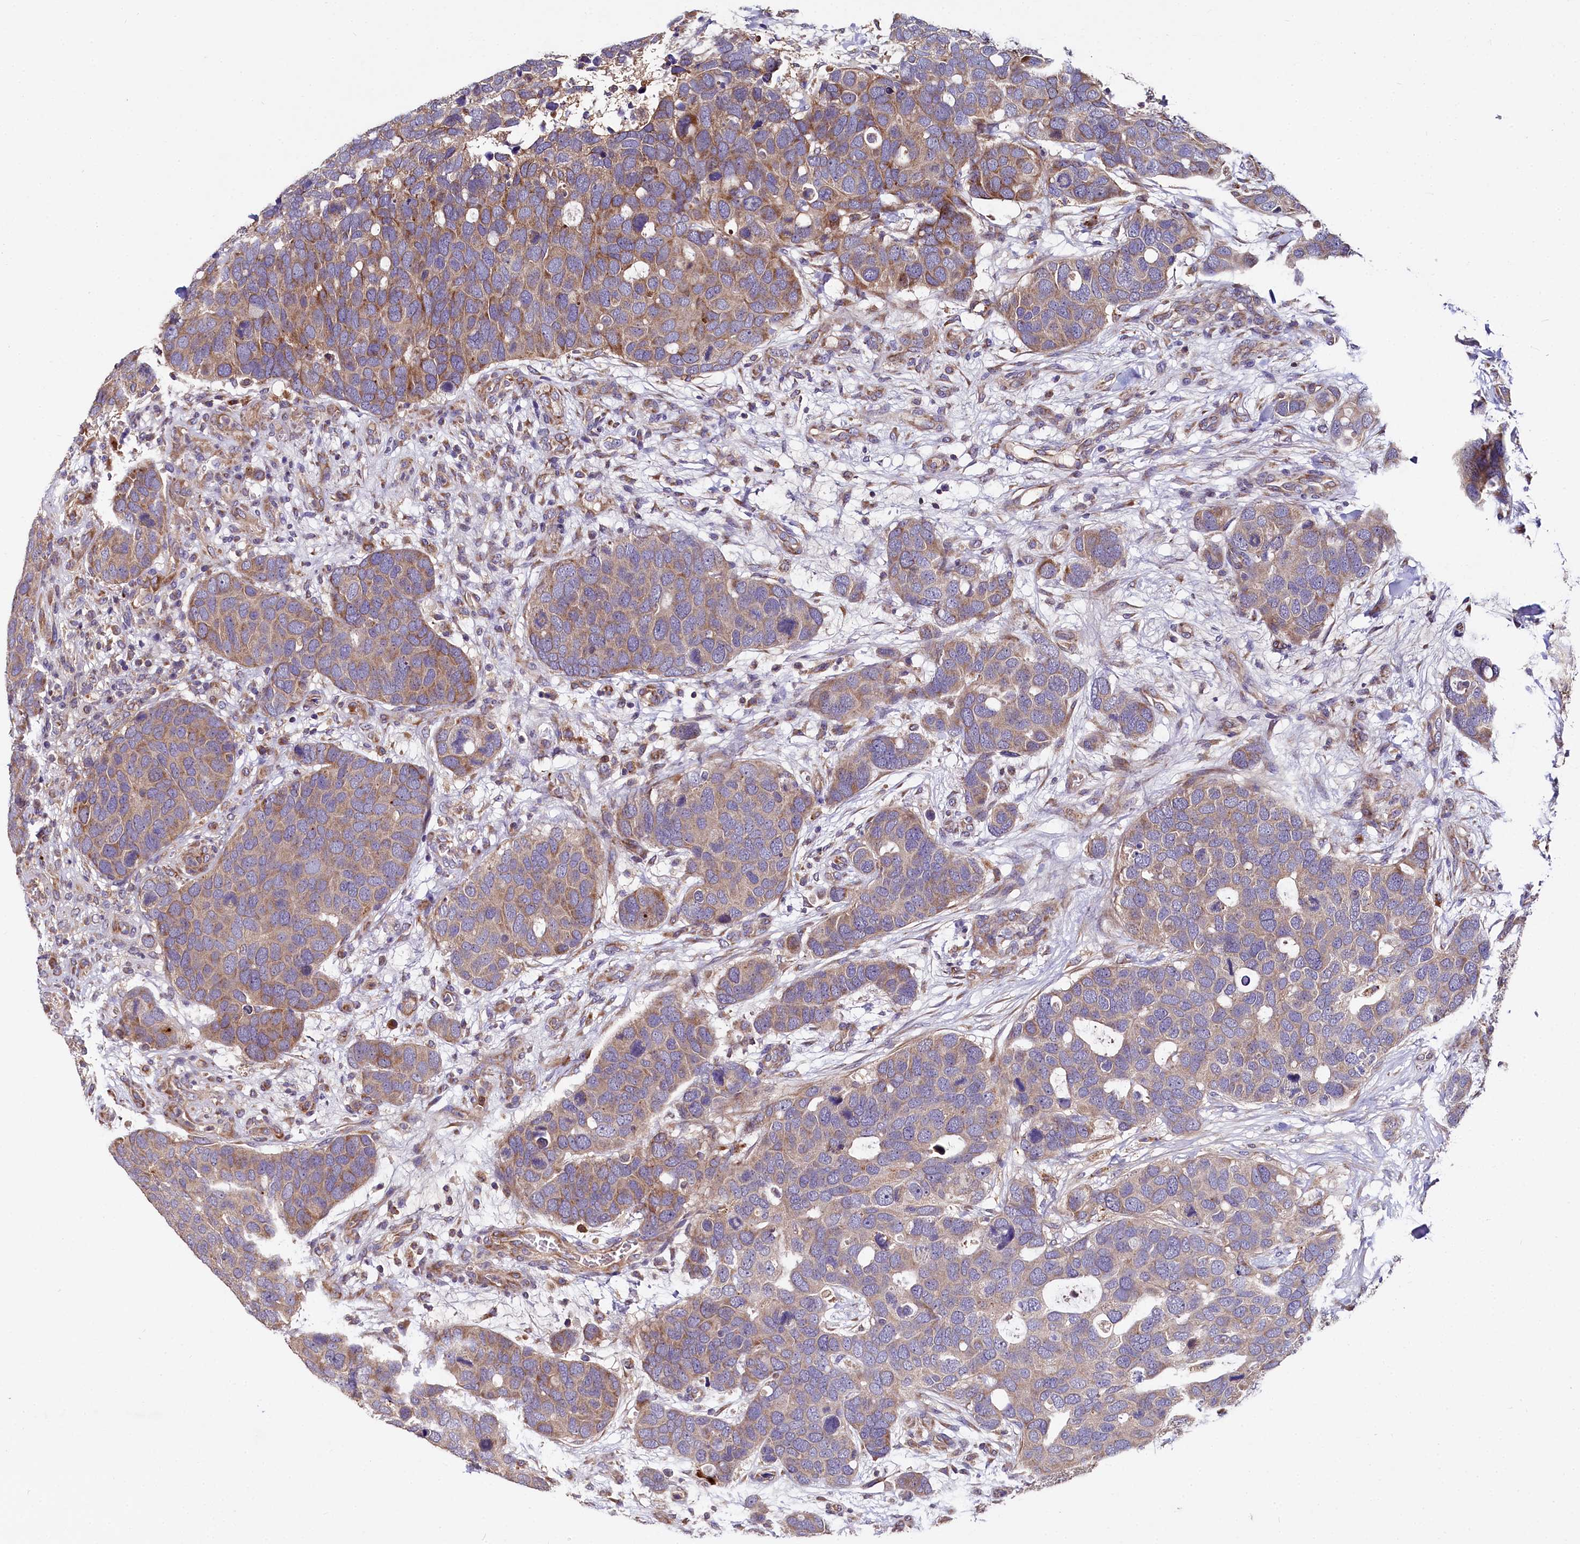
{"staining": {"intensity": "moderate", "quantity": "25%-75%", "location": "cytoplasmic/membranous"}, "tissue": "breast cancer", "cell_type": "Tumor cells", "image_type": "cancer", "snomed": [{"axis": "morphology", "description": "Duct carcinoma"}, {"axis": "topography", "description": "Breast"}], "caption": "The histopathology image reveals a brown stain indicating the presence of a protein in the cytoplasmic/membranous of tumor cells in breast cancer.", "gene": "SPRYD3", "patient": {"sex": "female", "age": 83}}